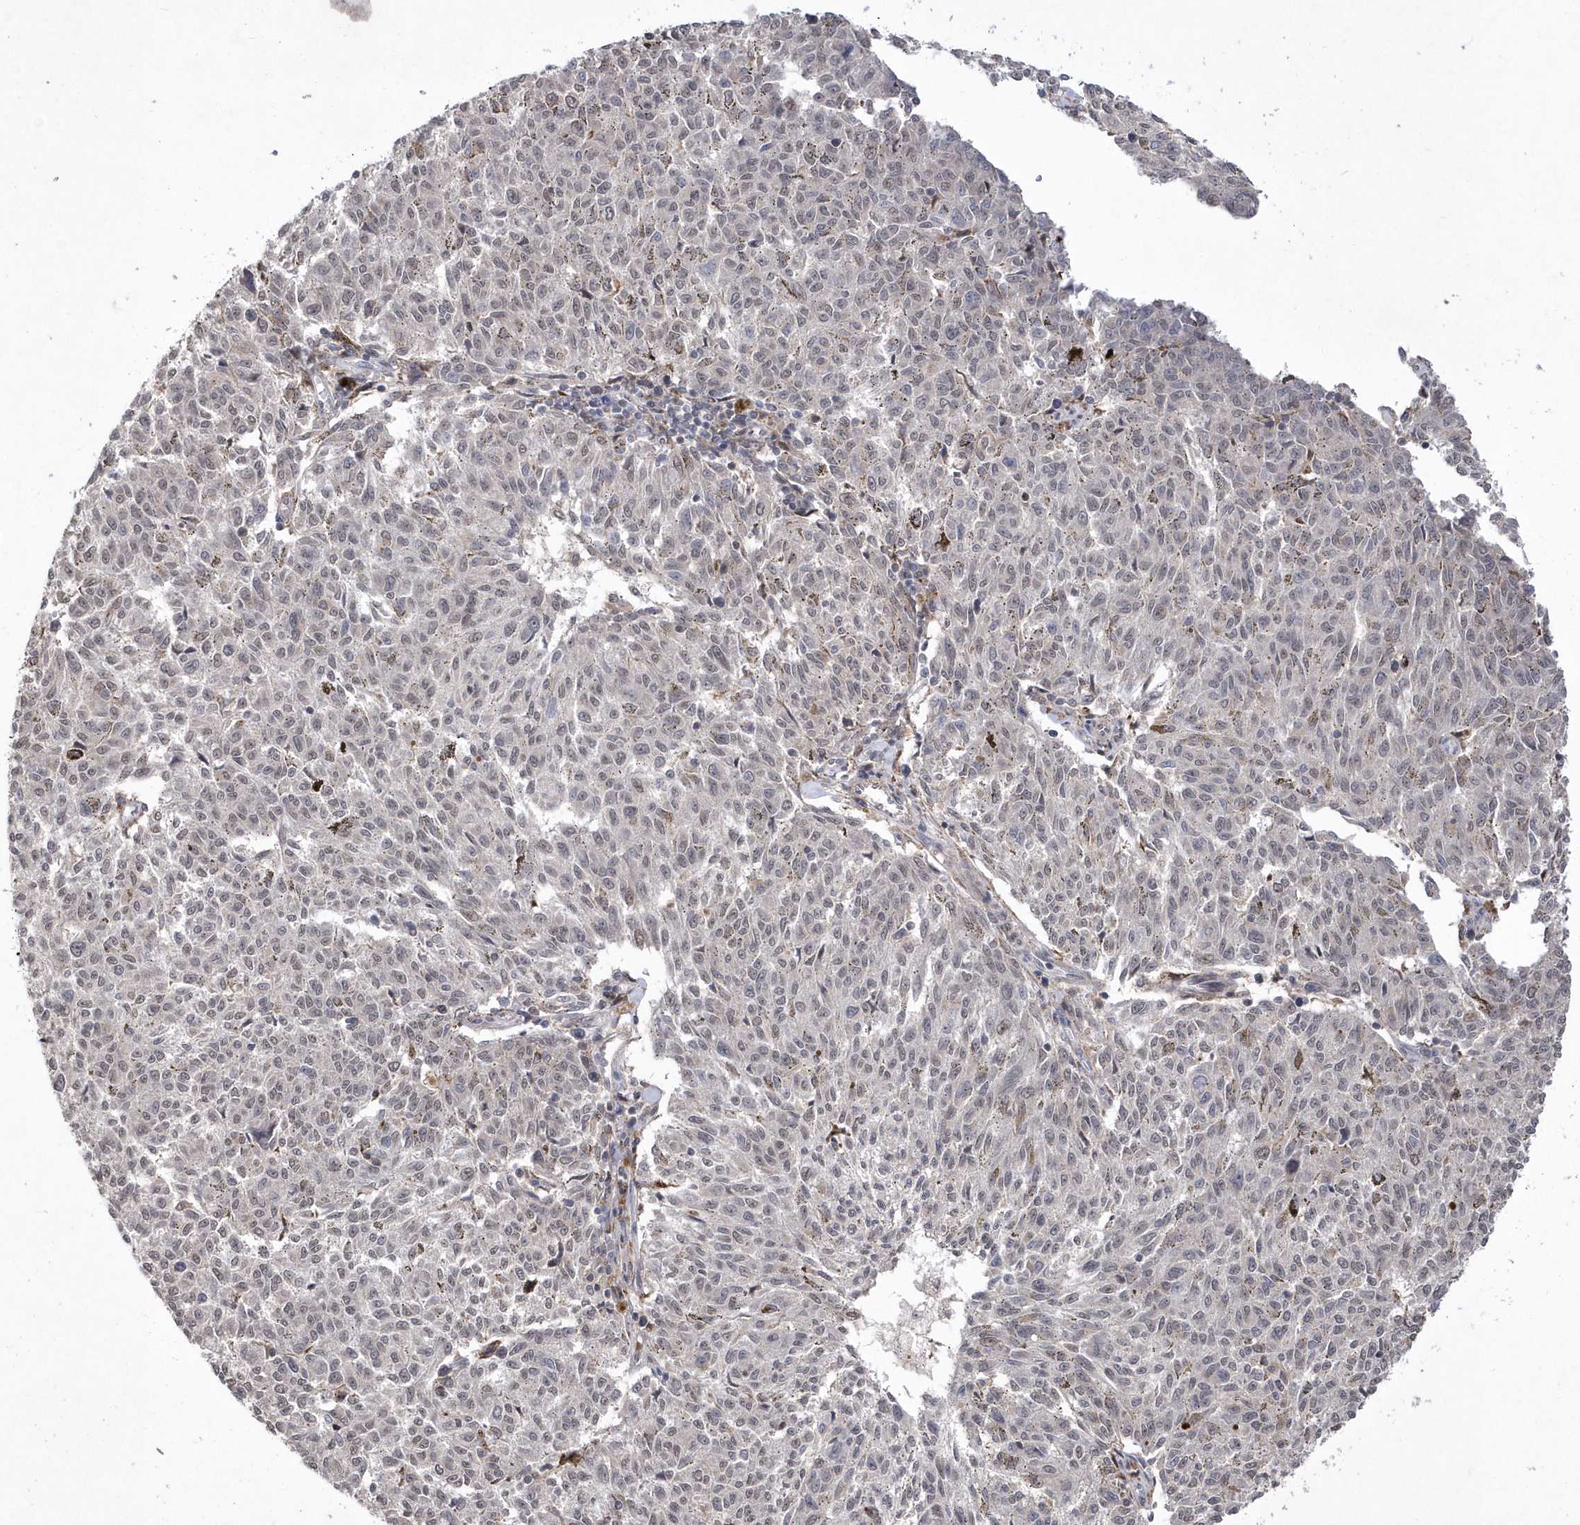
{"staining": {"intensity": "weak", "quantity": "<25%", "location": "nuclear"}, "tissue": "melanoma", "cell_type": "Tumor cells", "image_type": "cancer", "snomed": [{"axis": "morphology", "description": "Malignant melanoma, NOS"}, {"axis": "topography", "description": "Skin"}], "caption": "An immunohistochemistry image of malignant melanoma is shown. There is no staining in tumor cells of malignant melanoma.", "gene": "BOD1L1", "patient": {"sex": "female", "age": 72}}